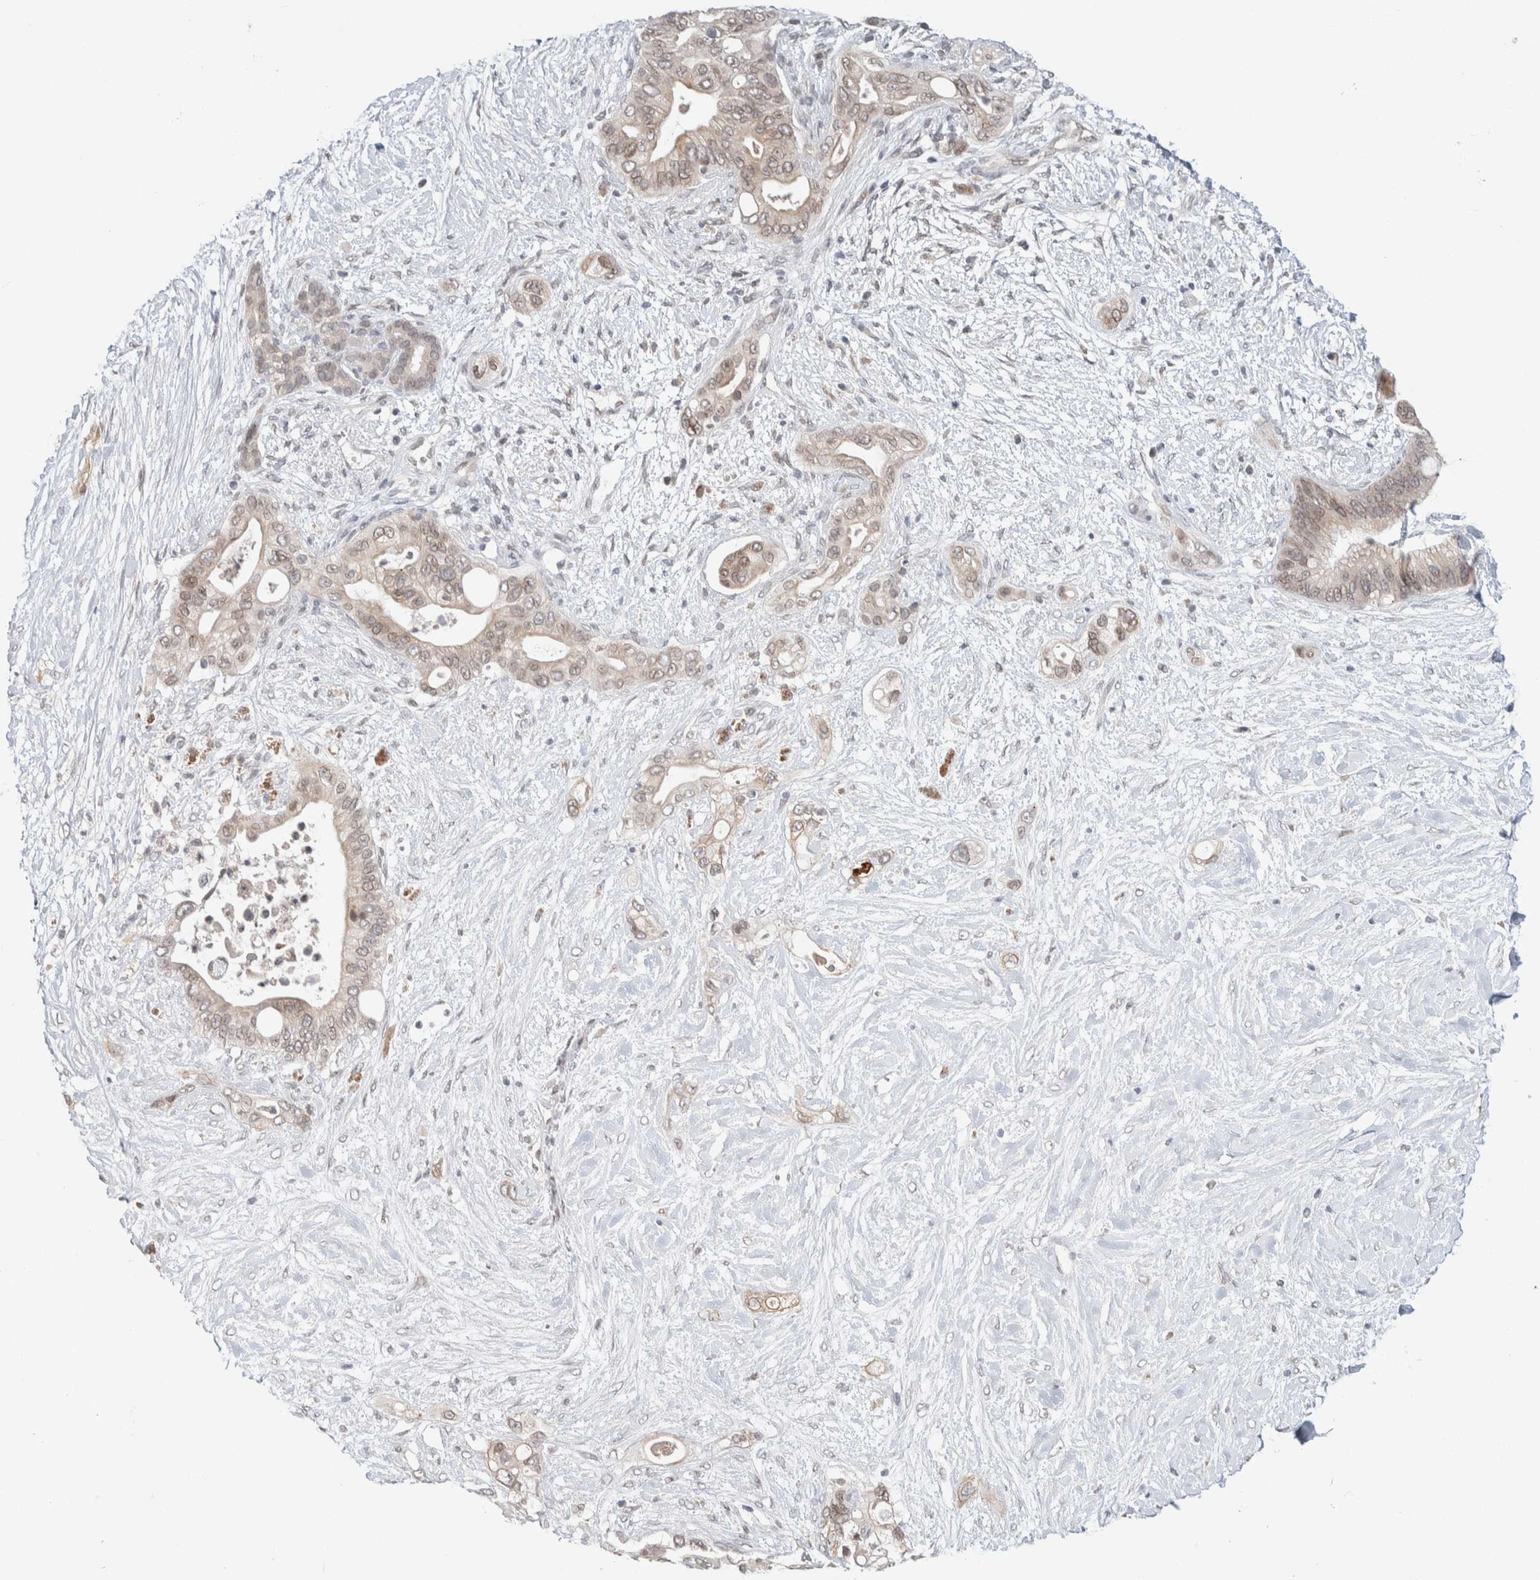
{"staining": {"intensity": "weak", "quantity": ">75%", "location": "cytoplasmic/membranous,nuclear"}, "tissue": "pancreatic cancer", "cell_type": "Tumor cells", "image_type": "cancer", "snomed": [{"axis": "morphology", "description": "Adenocarcinoma, NOS"}, {"axis": "topography", "description": "Pancreas"}], "caption": "Protein analysis of pancreatic cancer (adenocarcinoma) tissue exhibits weak cytoplasmic/membranous and nuclear positivity in about >75% of tumor cells.", "gene": "CRAT", "patient": {"sex": "male", "age": 53}}